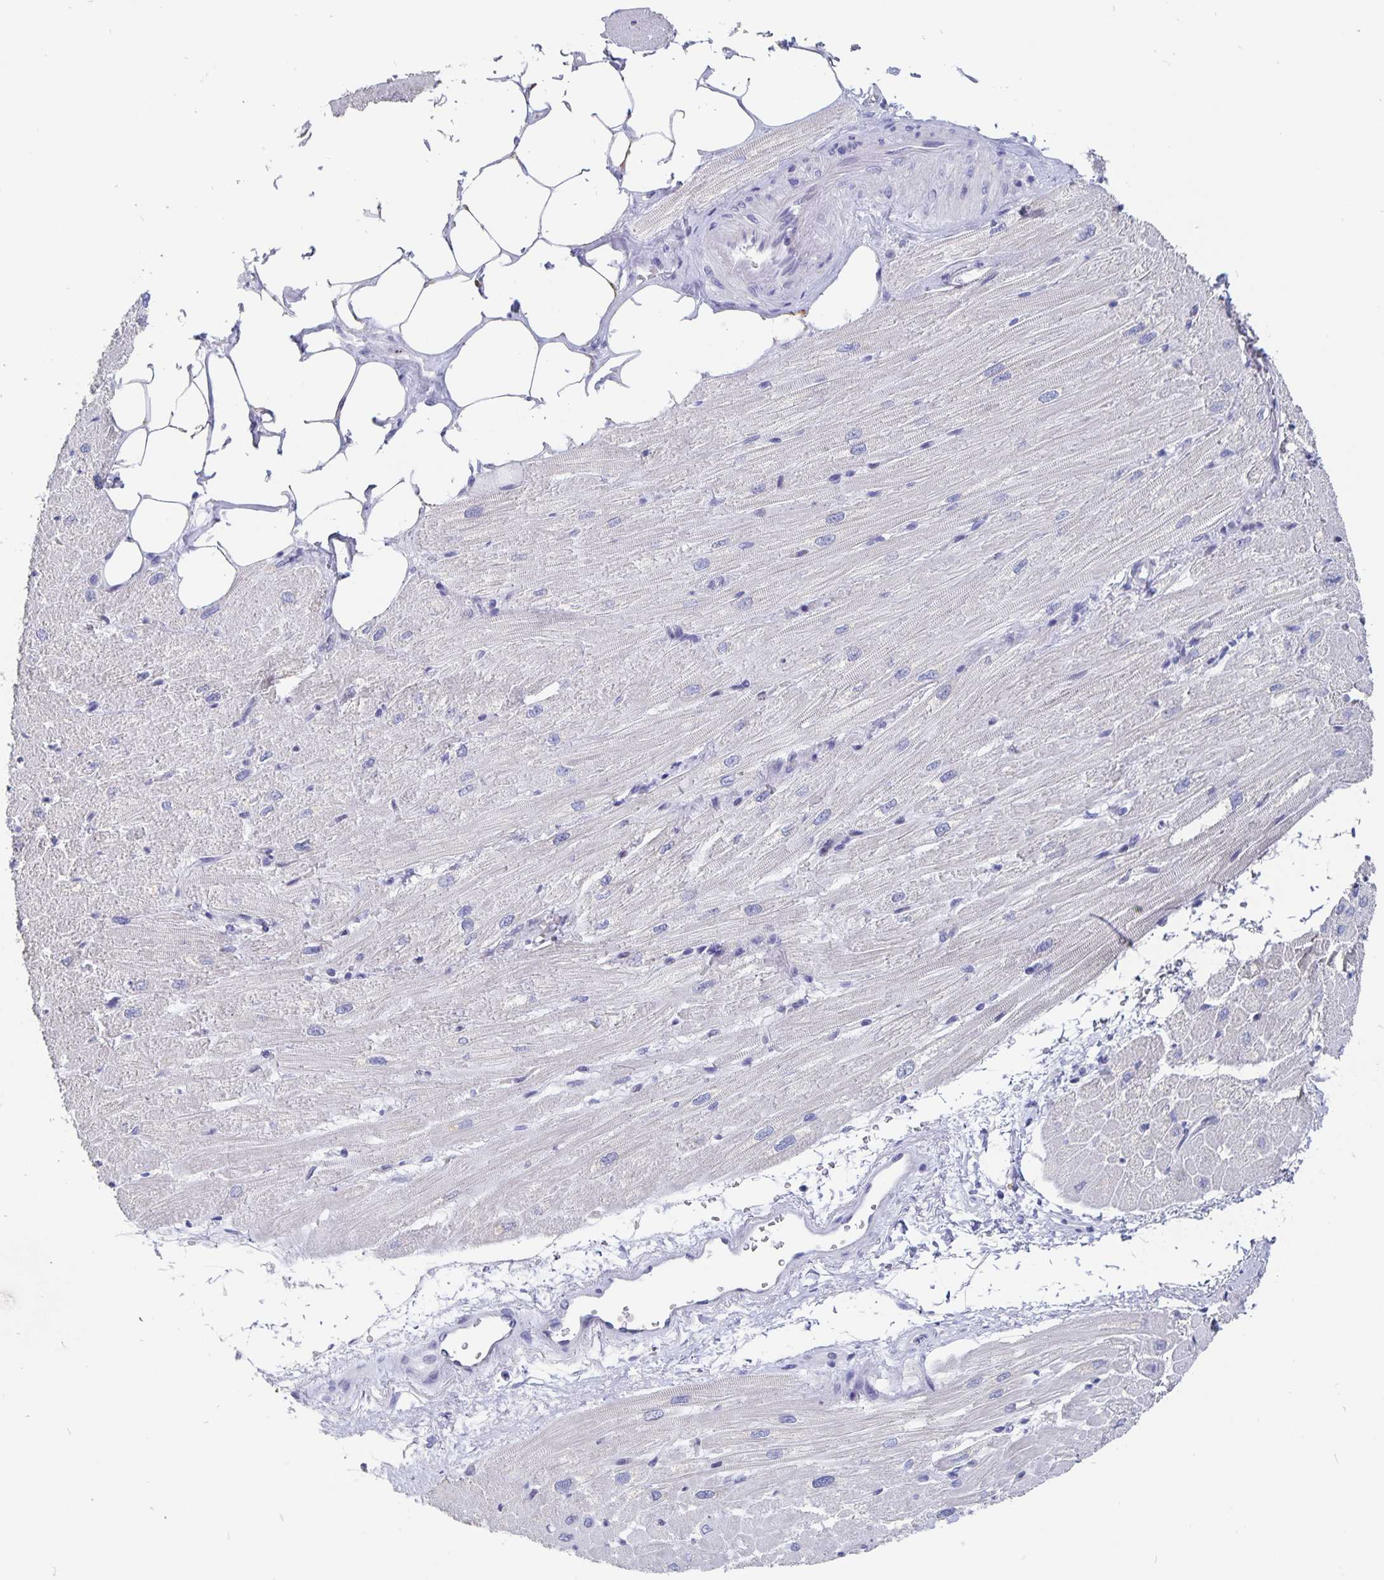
{"staining": {"intensity": "weak", "quantity": "<25%", "location": "cytoplasmic/membranous"}, "tissue": "heart muscle", "cell_type": "Cardiomyocytes", "image_type": "normal", "snomed": [{"axis": "morphology", "description": "Normal tissue, NOS"}, {"axis": "topography", "description": "Heart"}], "caption": "This photomicrograph is of unremarkable heart muscle stained with immunohistochemistry (IHC) to label a protein in brown with the nuclei are counter-stained blue. There is no positivity in cardiomyocytes.", "gene": "SMOC1", "patient": {"sex": "male", "age": 62}}